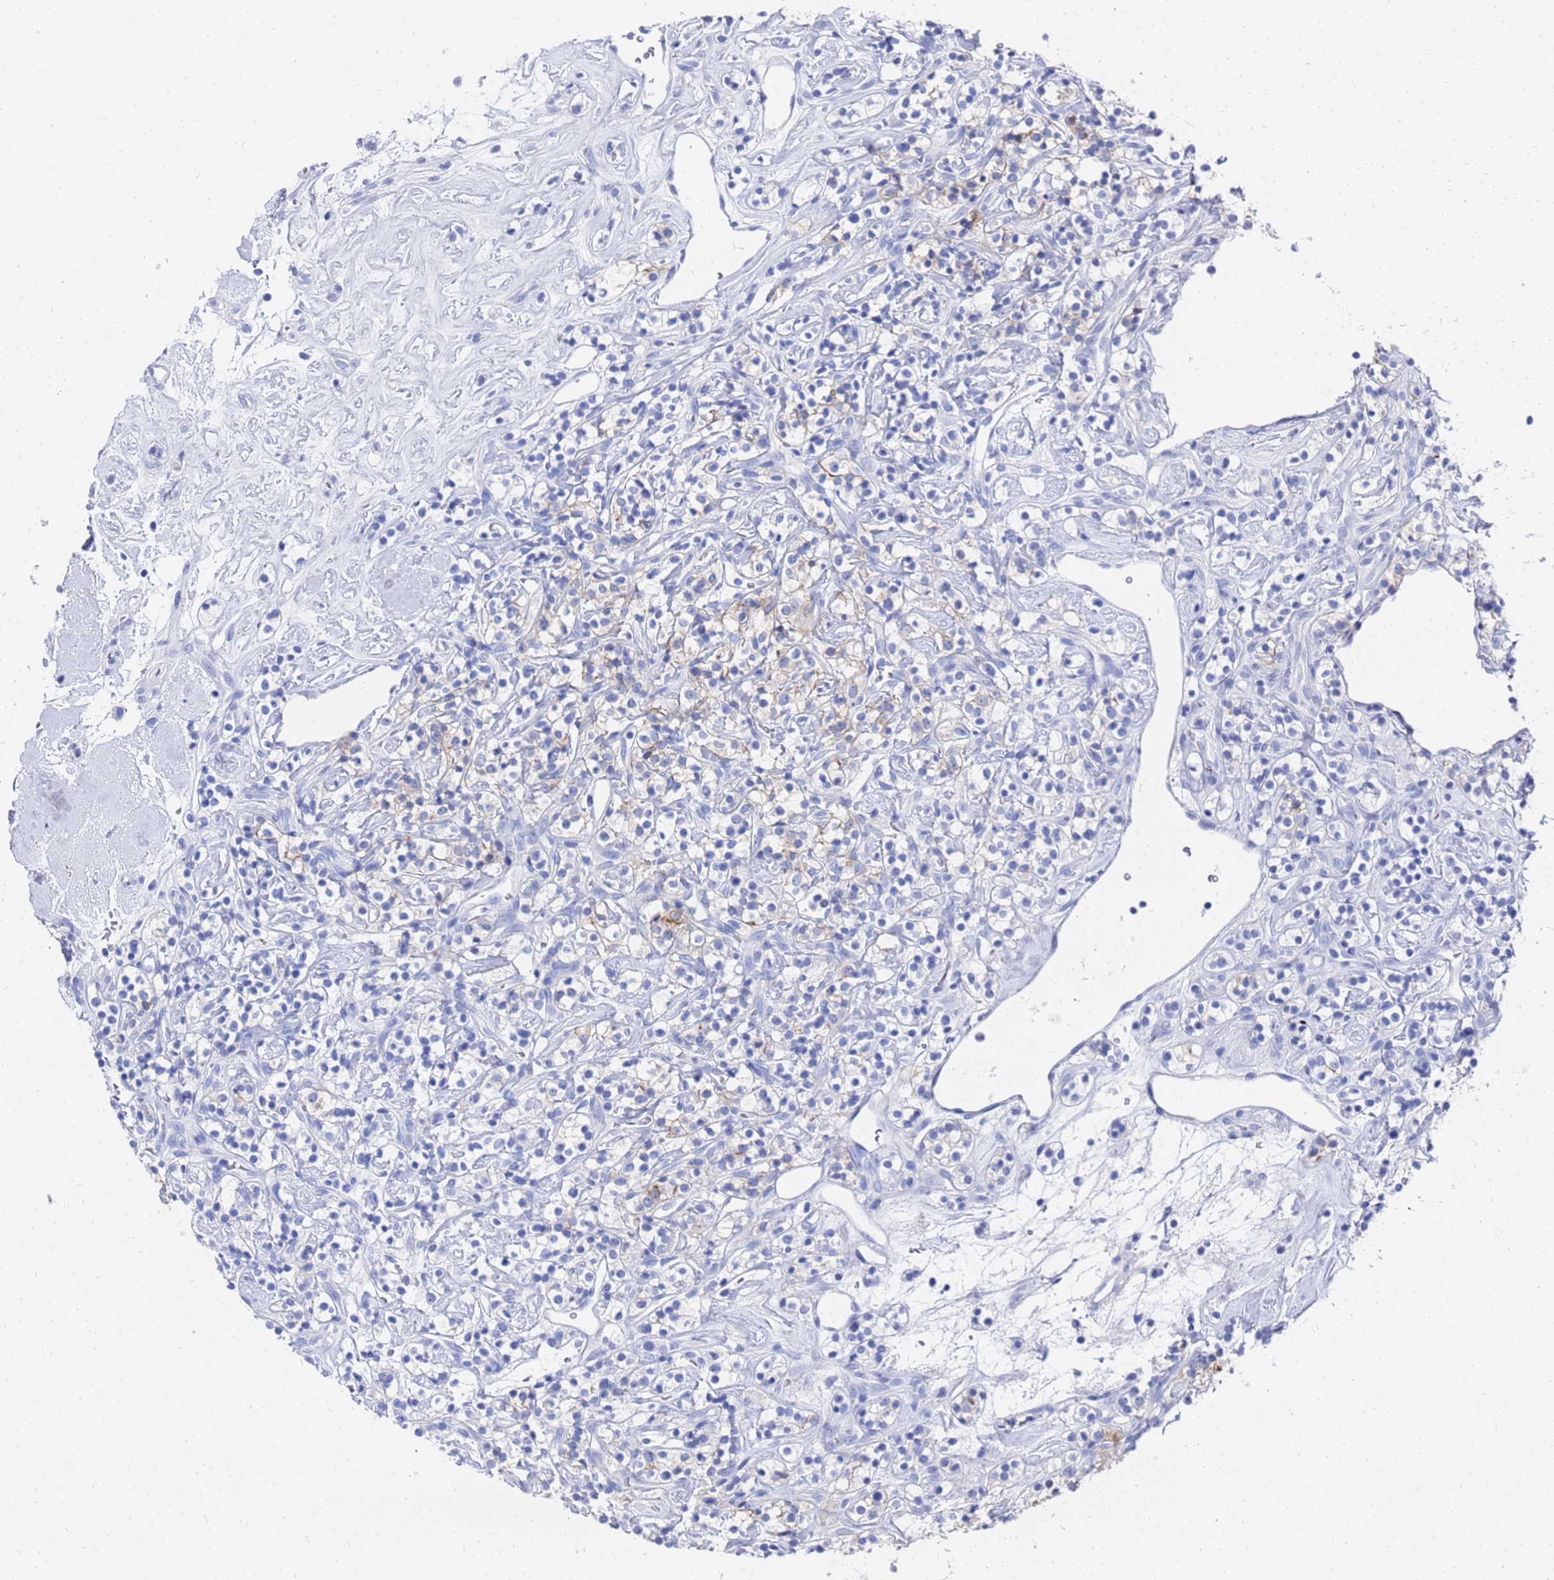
{"staining": {"intensity": "weak", "quantity": "<25%", "location": "cytoplasmic/membranous"}, "tissue": "renal cancer", "cell_type": "Tumor cells", "image_type": "cancer", "snomed": [{"axis": "morphology", "description": "Adenocarcinoma, NOS"}, {"axis": "topography", "description": "Kidney"}], "caption": "A micrograph of adenocarcinoma (renal) stained for a protein shows no brown staining in tumor cells. (Stains: DAB (3,3'-diaminobenzidine) immunohistochemistry (IHC) with hematoxylin counter stain, Microscopy: brightfield microscopy at high magnification).", "gene": "GGT1", "patient": {"sex": "male", "age": 77}}